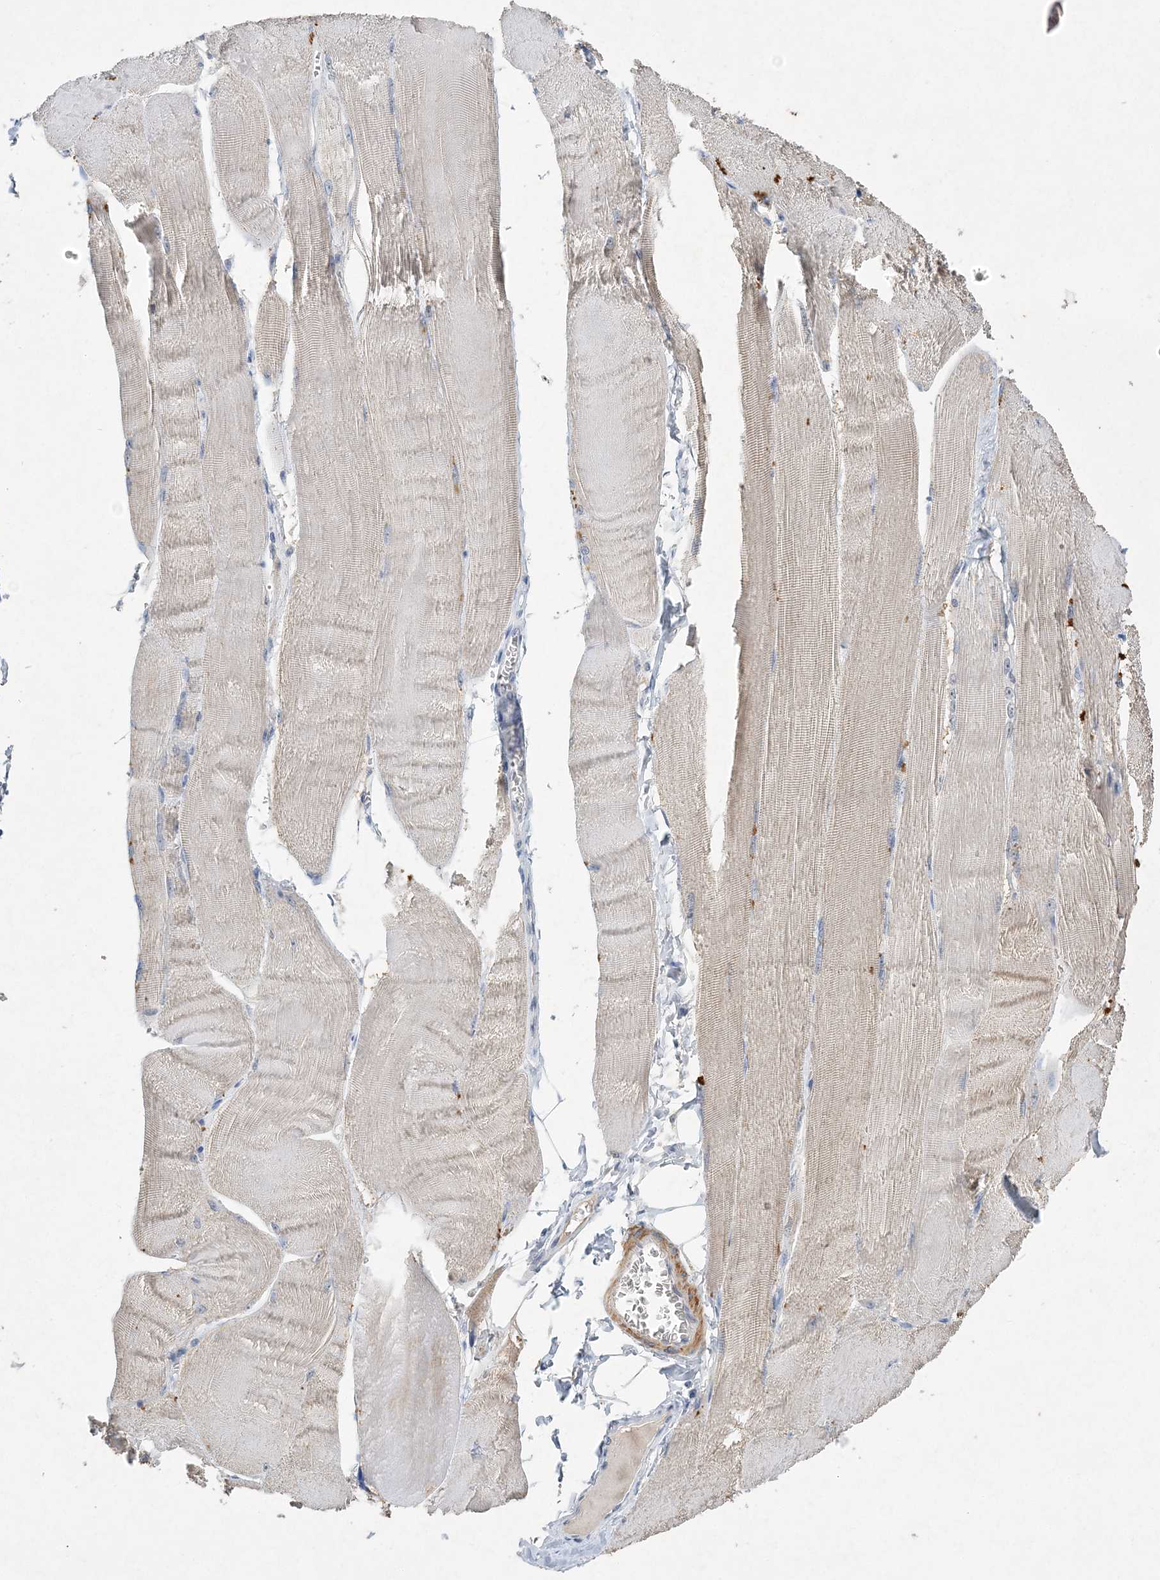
{"staining": {"intensity": "weak", "quantity": "<25%", "location": "cytoplasmic/membranous"}, "tissue": "skeletal muscle", "cell_type": "Myocytes", "image_type": "normal", "snomed": [{"axis": "morphology", "description": "Normal tissue, NOS"}, {"axis": "morphology", "description": "Basal cell carcinoma"}, {"axis": "topography", "description": "Skeletal muscle"}], "caption": "Photomicrograph shows no protein staining in myocytes of unremarkable skeletal muscle.", "gene": "C11orf58", "patient": {"sex": "female", "age": 64}}